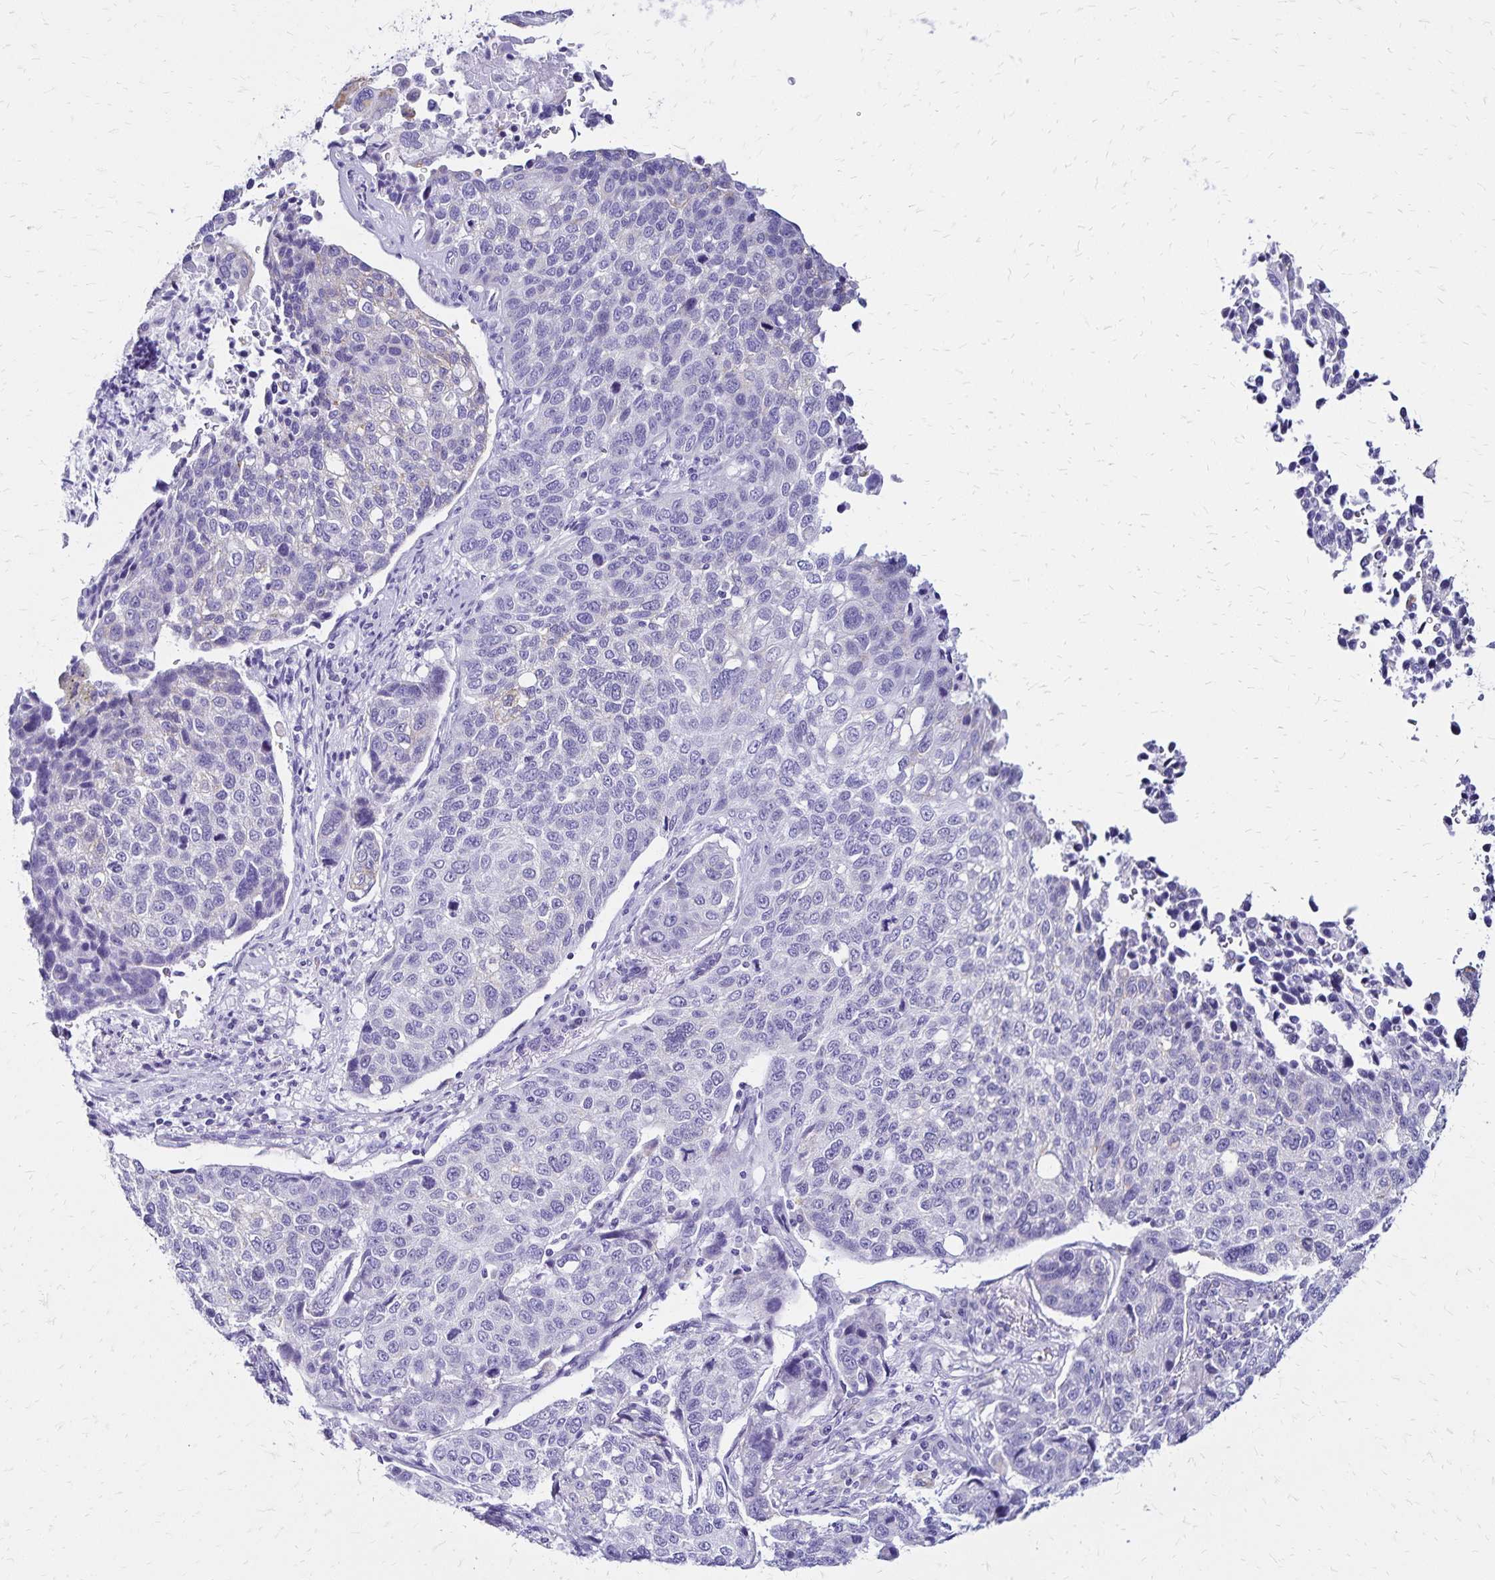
{"staining": {"intensity": "negative", "quantity": "none", "location": "none"}, "tissue": "lung cancer", "cell_type": "Tumor cells", "image_type": "cancer", "snomed": [{"axis": "morphology", "description": "Squamous cell carcinoma, NOS"}, {"axis": "topography", "description": "Lymph node"}, {"axis": "topography", "description": "Lung"}], "caption": "The photomicrograph reveals no significant expression in tumor cells of squamous cell carcinoma (lung). (Stains: DAB immunohistochemistry with hematoxylin counter stain, Microscopy: brightfield microscopy at high magnification).", "gene": "LIN28B", "patient": {"sex": "male", "age": 61}}